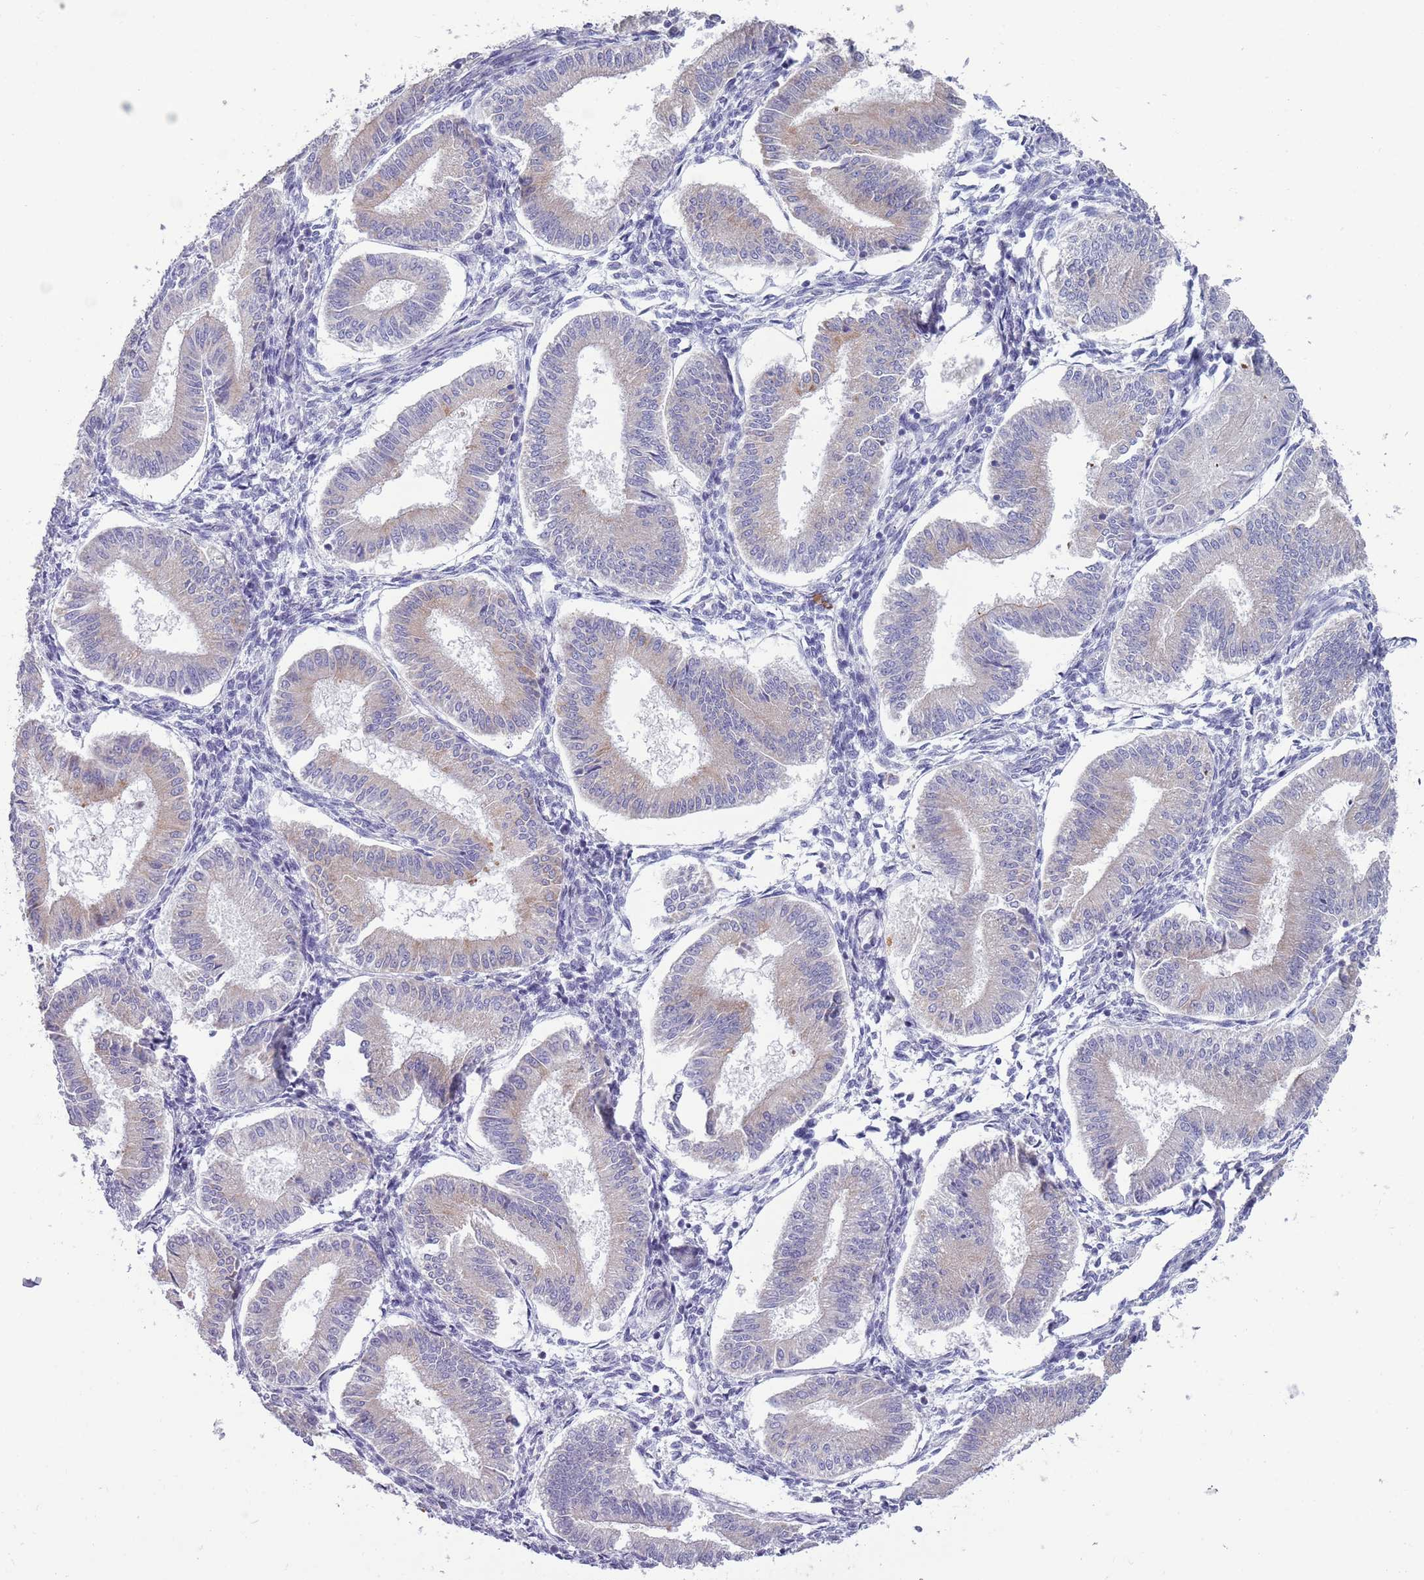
{"staining": {"intensity": "negative", "quantity": "none", "location": "none"}, "tissue": "endometrium", "cell_type": "Cells in endometrial stroma", "image_type": "normal", "snomed": [{"axis": "morphology", "description": "Normal tissue, NOS"}, {"axis": "topography", "description": "Endometrium"}], "caption": "DAB immunohistochemical staining of normal human endometrium displays no significant staining in cells in endometrial stroma. The staining was performed using DAB (3,3'-diaminobenzidine) to visualize the protein expression in brown, while the nuclei were stained in blue with hematoxylin (Magnification: 20x).", "gene": "LTB", "patient": {"sex": "female", "age": 39}}